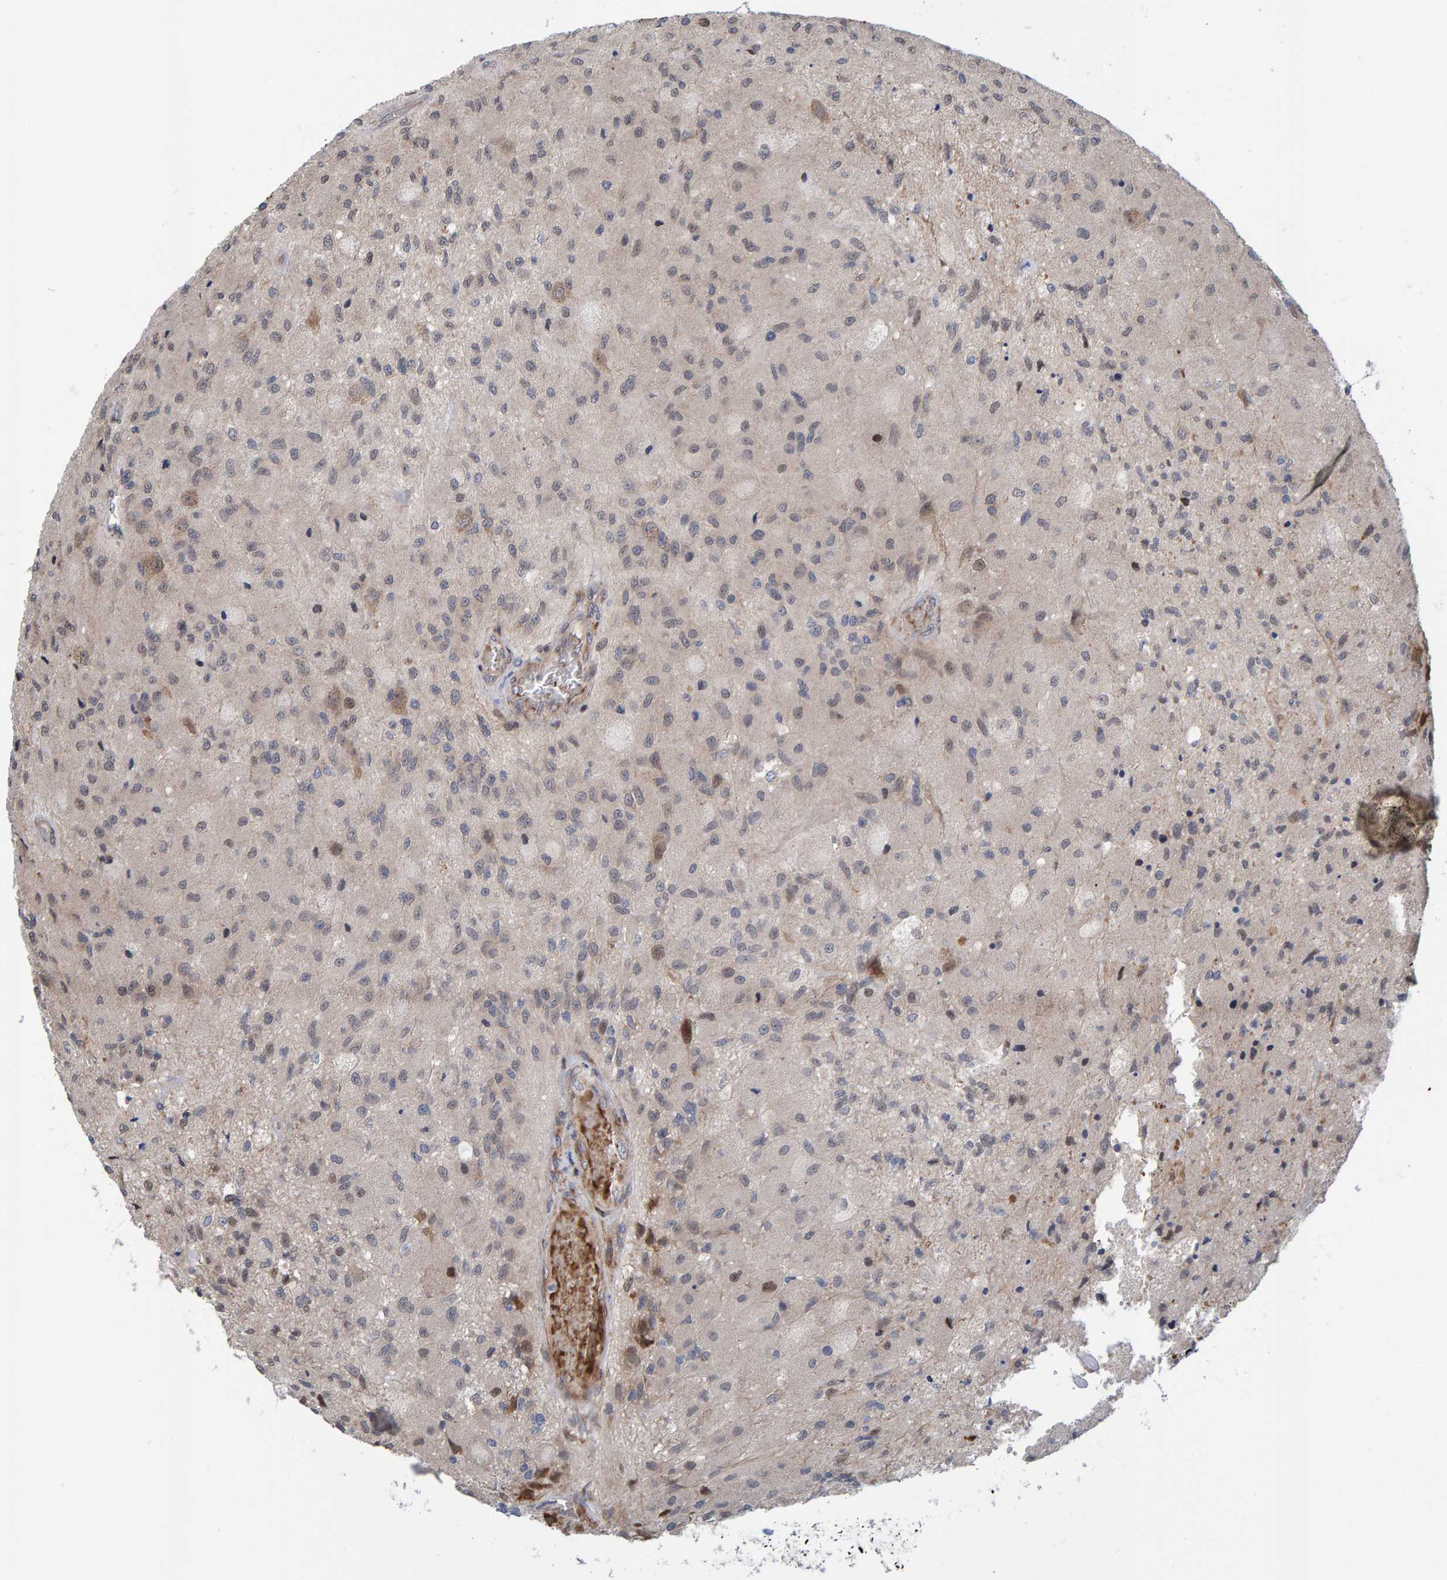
{"staining": {"intensity": "negative", "quantity": "none", "location": "none"}, "tissue": "glioma", "cell_type": "Tumor cells", "image_type": "cancer", "snomed": [{"axis": "morphology", "description": "Normal tissue, NOS"}, {"axis": "morphology", "description": "Glioma, malignant, High grade"}, {"axis": "topography", "description": "Cerebral cortex"}], "caption": "Histopathology image shows no protein expression in tumor cells of glioma tissue.", "gene": "MFSD6L", "patient": {"sex": "male", "age": 77}}